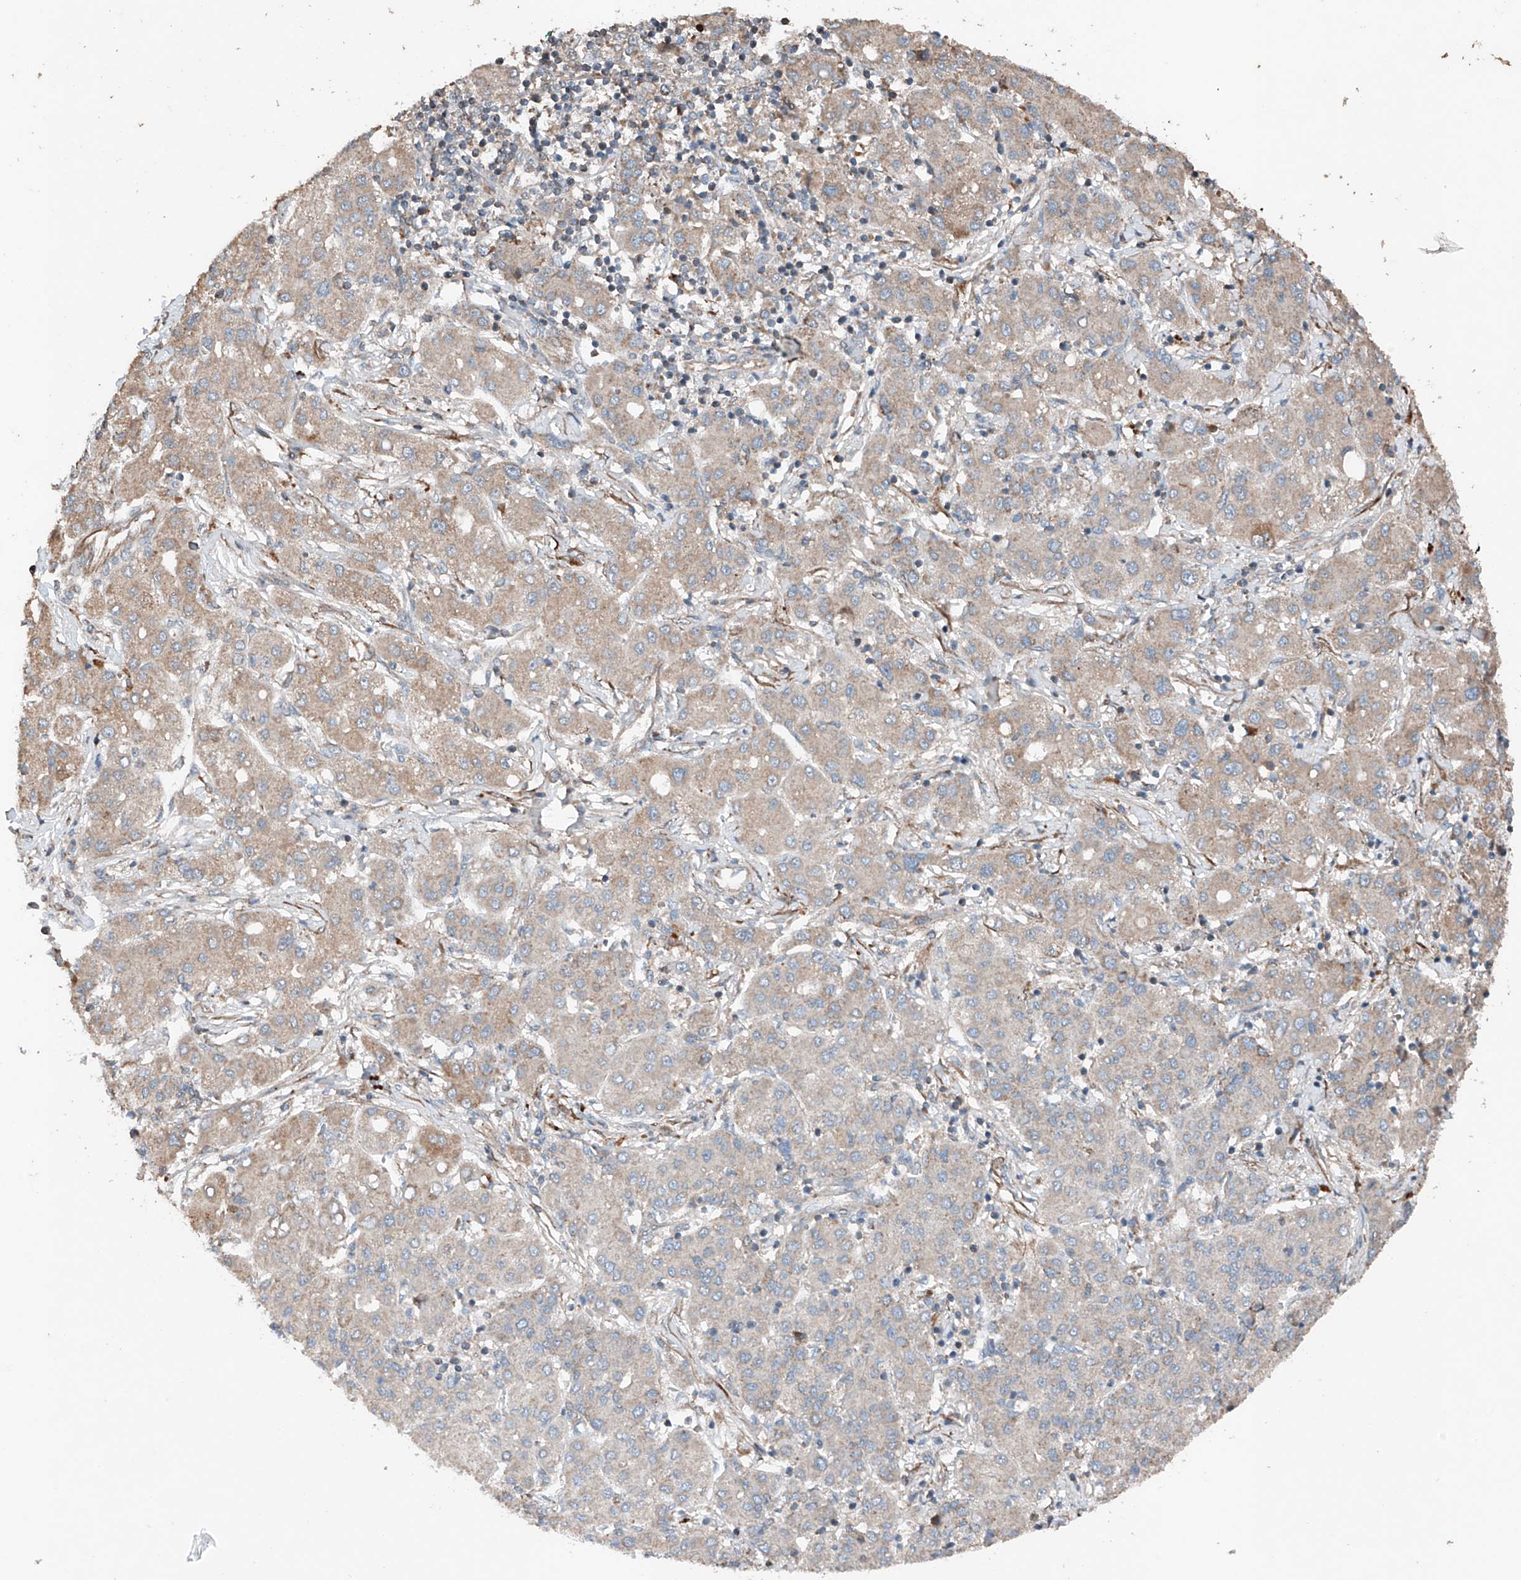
{"staining": {"intensity": "weak", "quantity": ">75%", "location": "cytoplasmic/membranous"}, "tissue": "liver cancer", "cell_type": "Tumor cells", "image_type": "cancer", "snomed": [{"axis": "morphology", "description": "Carcinoma, Hepatocellular, NOS"}, {"axis": "topography", "description": "Liver"}], "caption": "Protein staining exhibits weak cytoplasmic/membranous positivity in about >75% of tumor cells in liver hepatocellular carcinoma.", "gene": "AP4B1", "patient": {"sex": "male", "age": 65}}